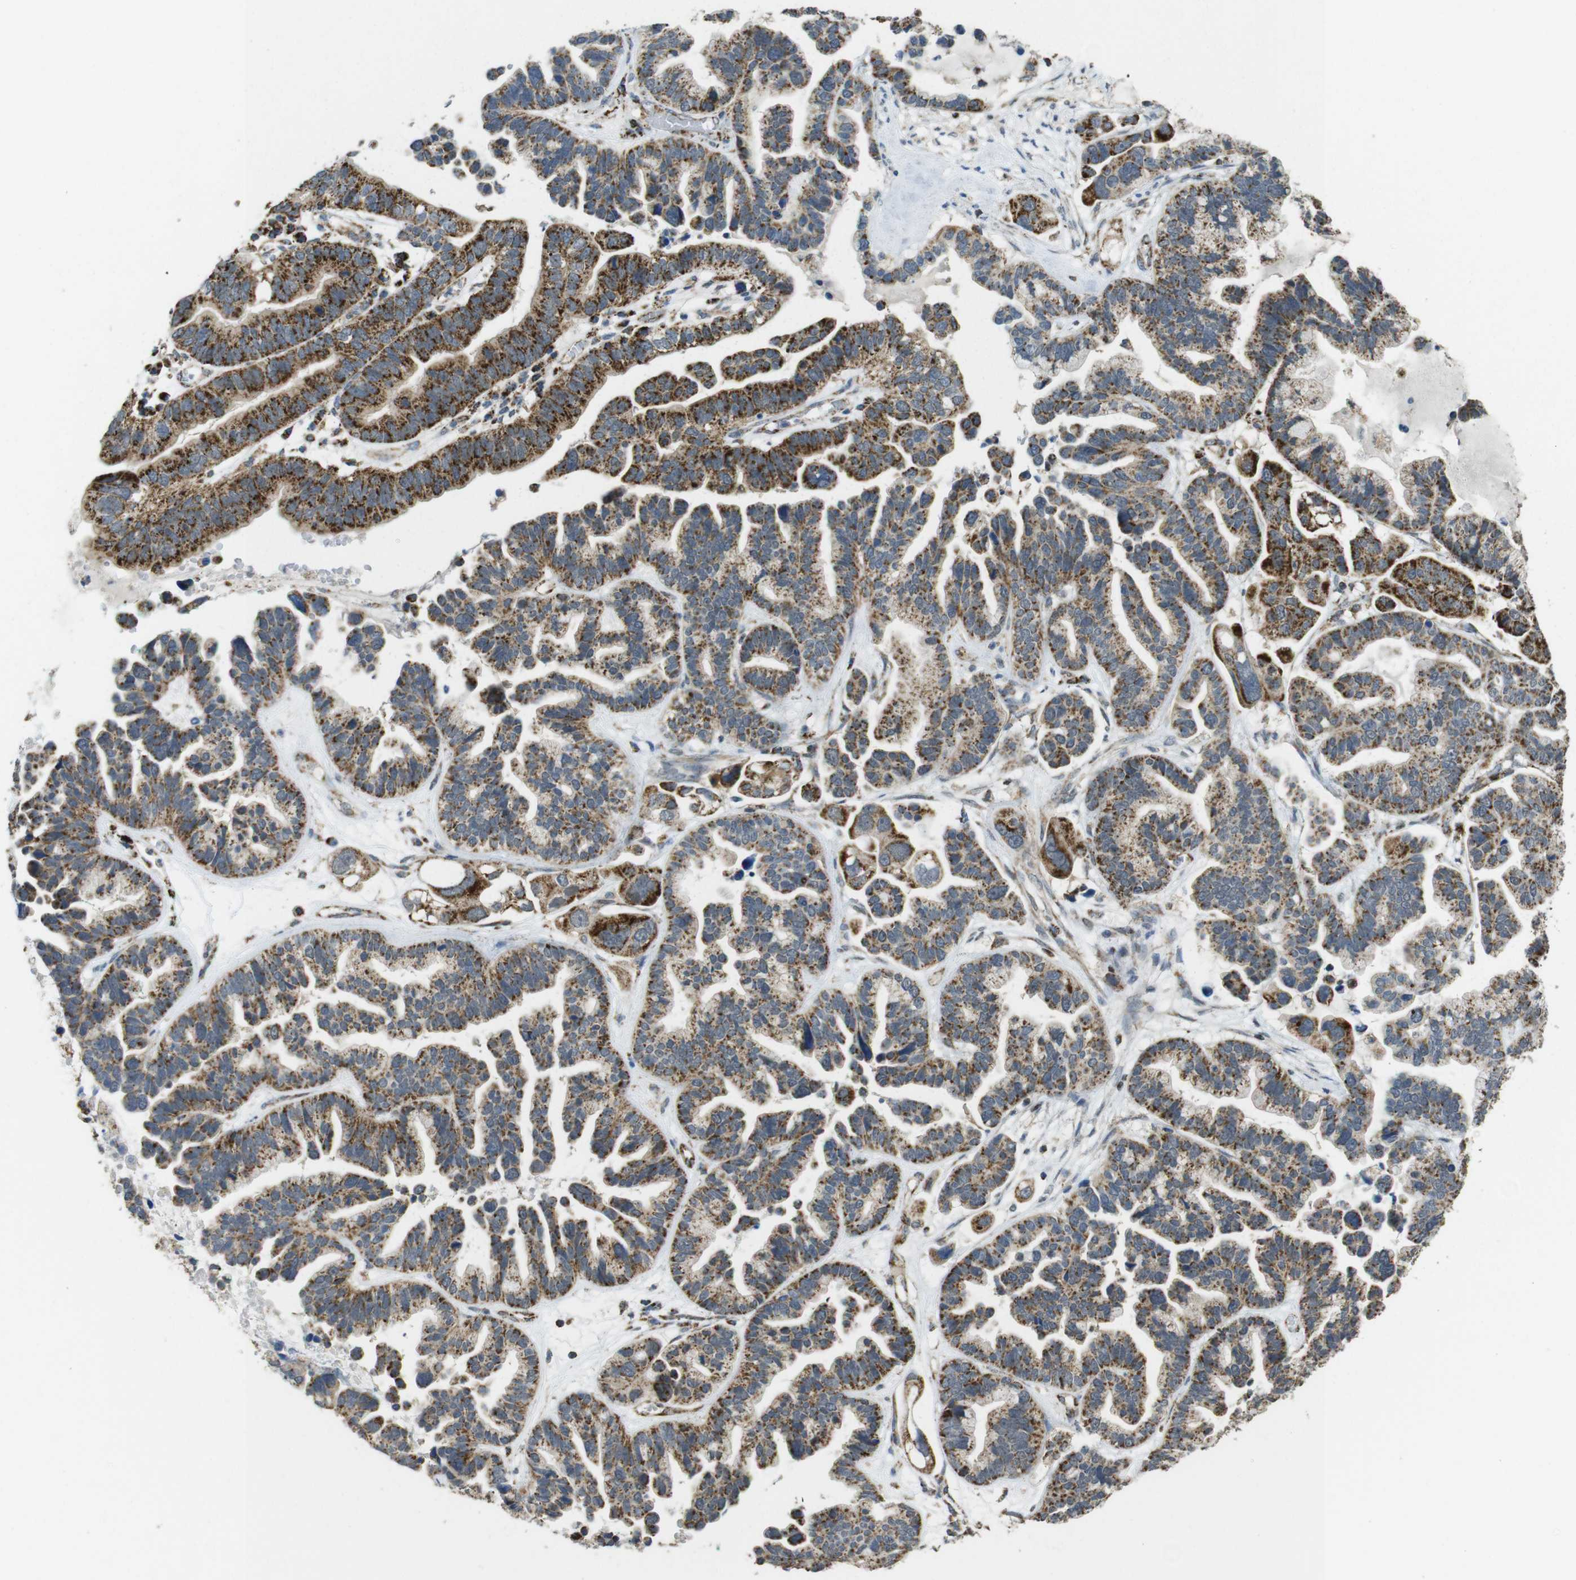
{"staining": {"intensity": "strong", "quantity": ">75%", "location": "cytoplasmic/membranous"}, "tissue": "ovarian cancer", "cell_type": "Tumor cells", "image_type": "cancer", "snomed": [{"axis": "morphology", "description": "Cystadenocarcinoma, serous, NOS"}, {"axis": "topography", "description": "Ovary"}], "caption": "High-magnification brightfield microscopy of ovarian cancer stained with DAB (brown) and counterstained with hematoxylin (blue). tumor cells exhibit strong cytoplasmic/membranous expression is identified in approximately>75% of cells.", "gene": "CALHM2", "patient": {"sex": "female", "age": 56}}